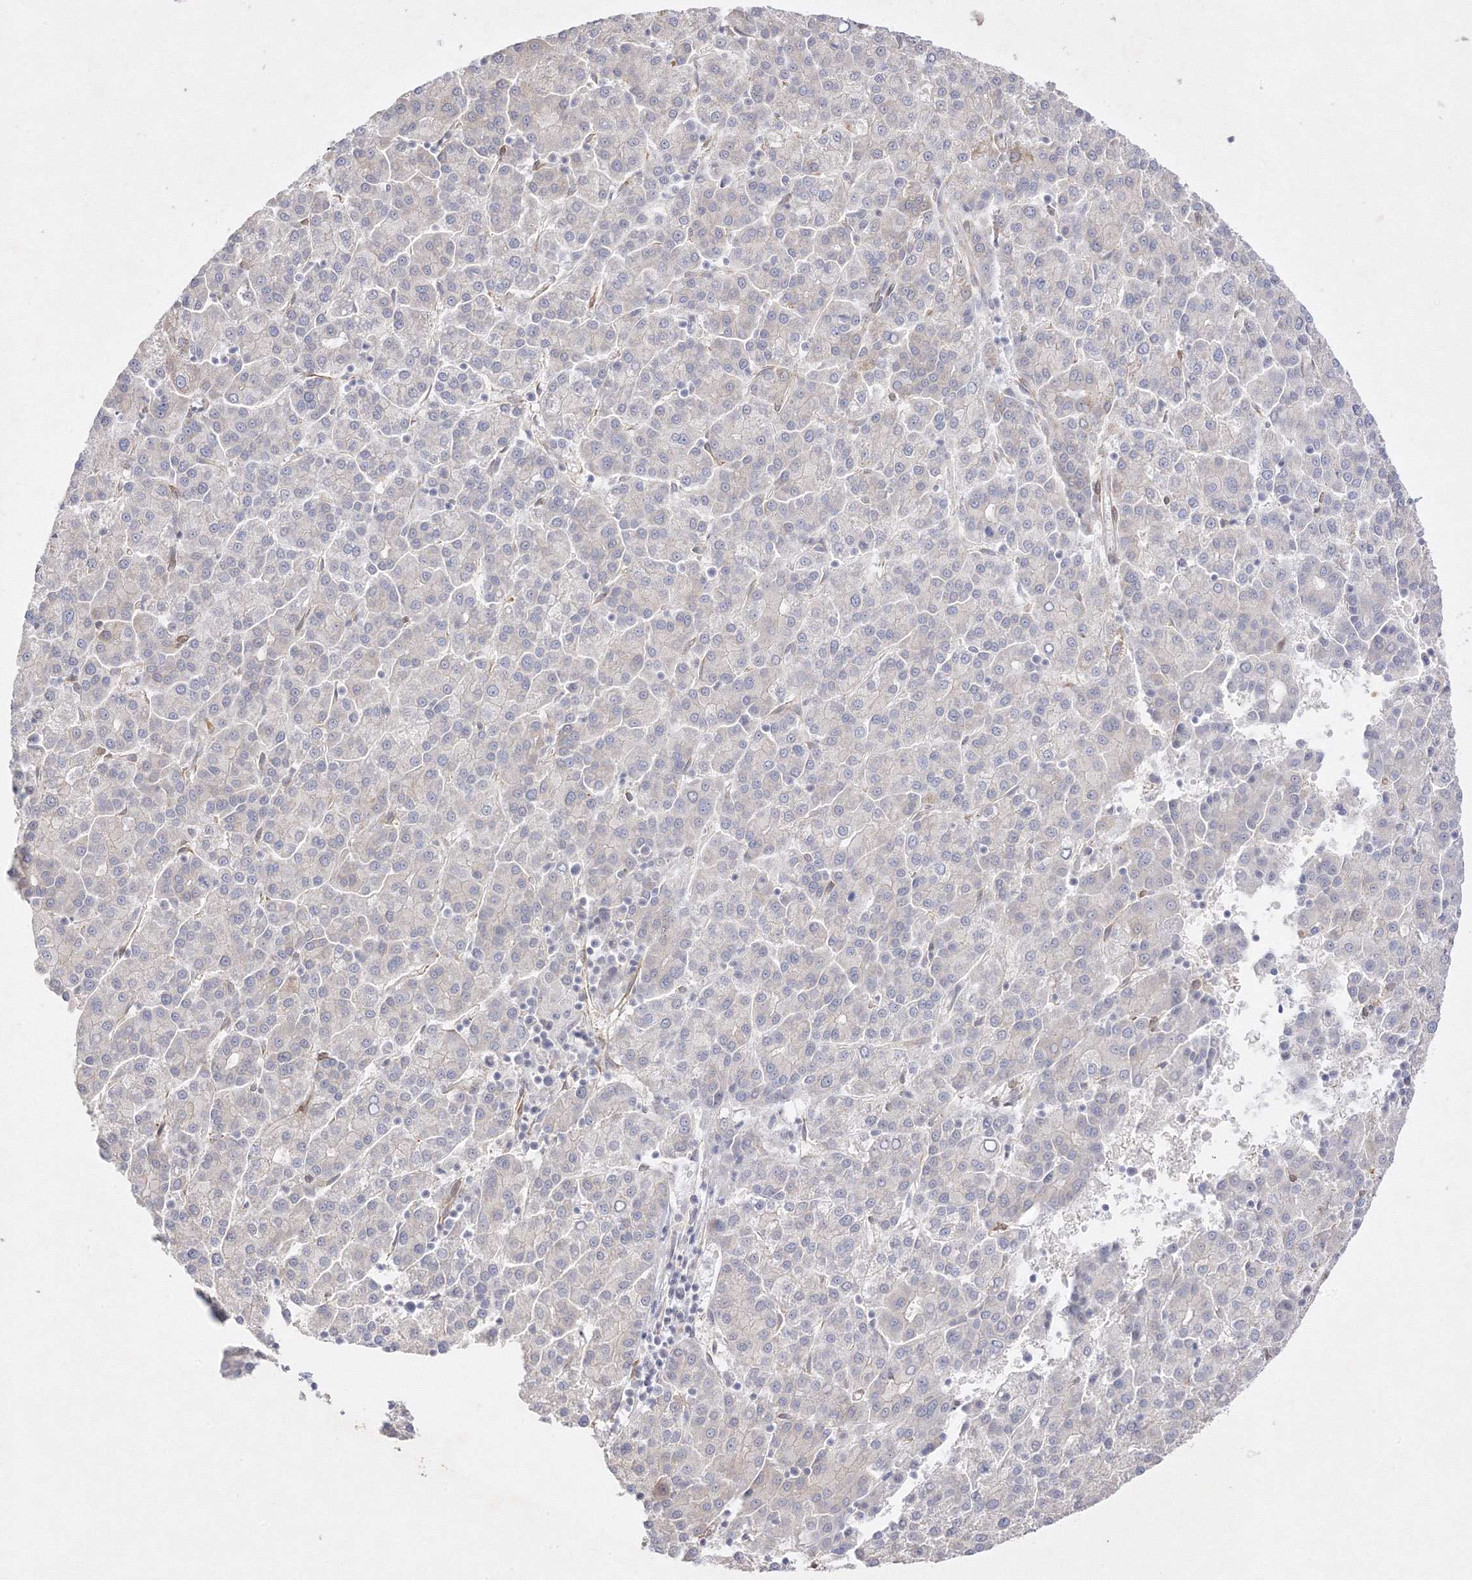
{"staining": {"intensity": "negative", "quantity": "none", "location": "none"}, "tissue": "liver cancer", "cell_type": "Tumor cells", "image_type": "cancer", "snomed": [{"axis": "morphology", "description": "Carcinoma, Hepatocellular, NOS"}, {"axis": "topography", "description": "Liver"}], "caption": "Immunohistochemistry (IHC) histopathology image of neoplastic tissue: human hepatocellular carcinoma (liver) stained with DAB (3,3'-diaminobenzidine) reveals no significant protein positivity in tumor cells.", "gene": "C2CD2", "patient": {"sex": "female", "age": 58}}